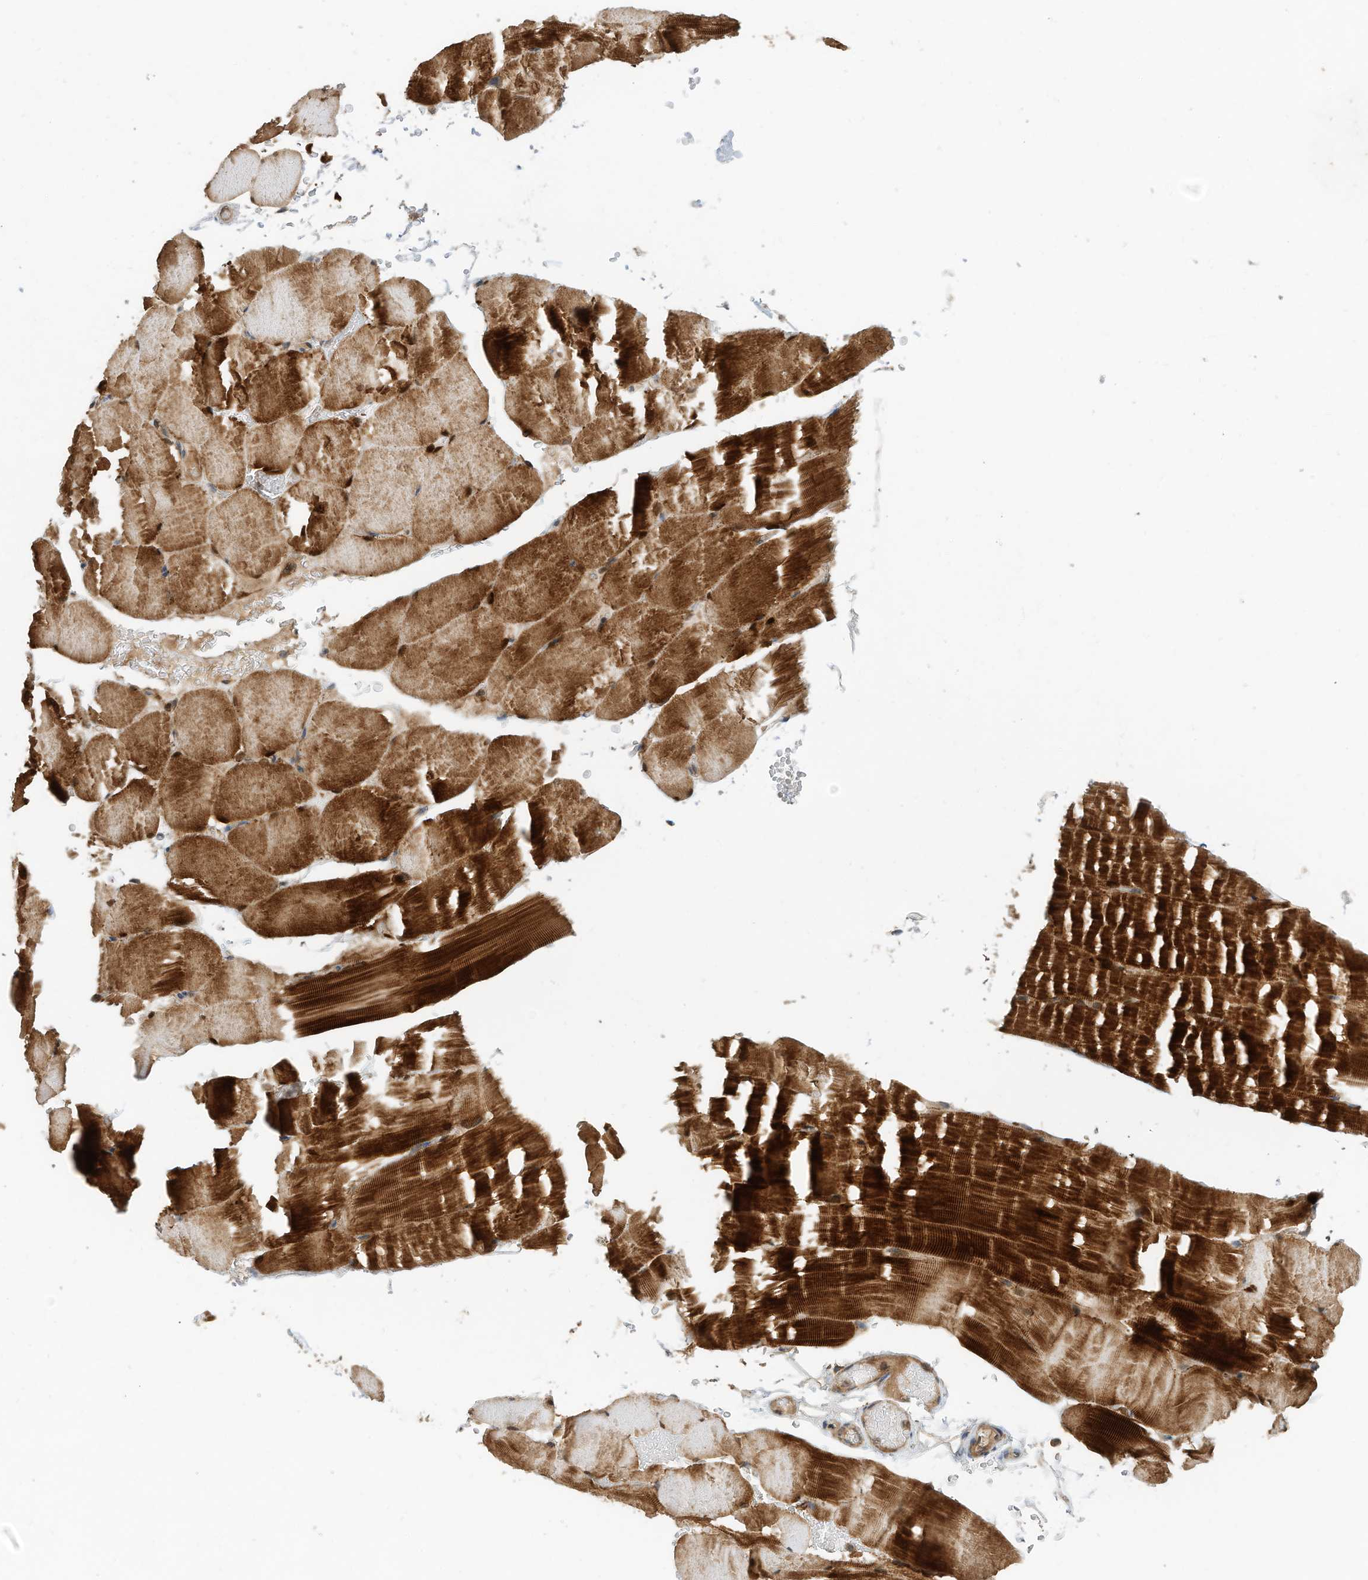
{"staining": {"intensity": "strong", "quantity": ">75%", "location": "cytoplasmic/membranous"}, "tissue": "skeletal muscle", "cell_type": "Myocytes", "image_type": "normal", "snomed": [{"axis": "morphology", "description": "Normal tissue, NOS"}, {"axis": "topography", "description": "Skeletal muscle"}, {"axis": "topography", "description": "Parathyroid gland"}], "caption": "Human skeletal muscle stained for a protein (brown) reveals strong cytoplasmic/membranous positive positivity in approximately >75% of myocytes.", "gene": "CPAMD8", "patient": {"sex": "female", "age": 37}}